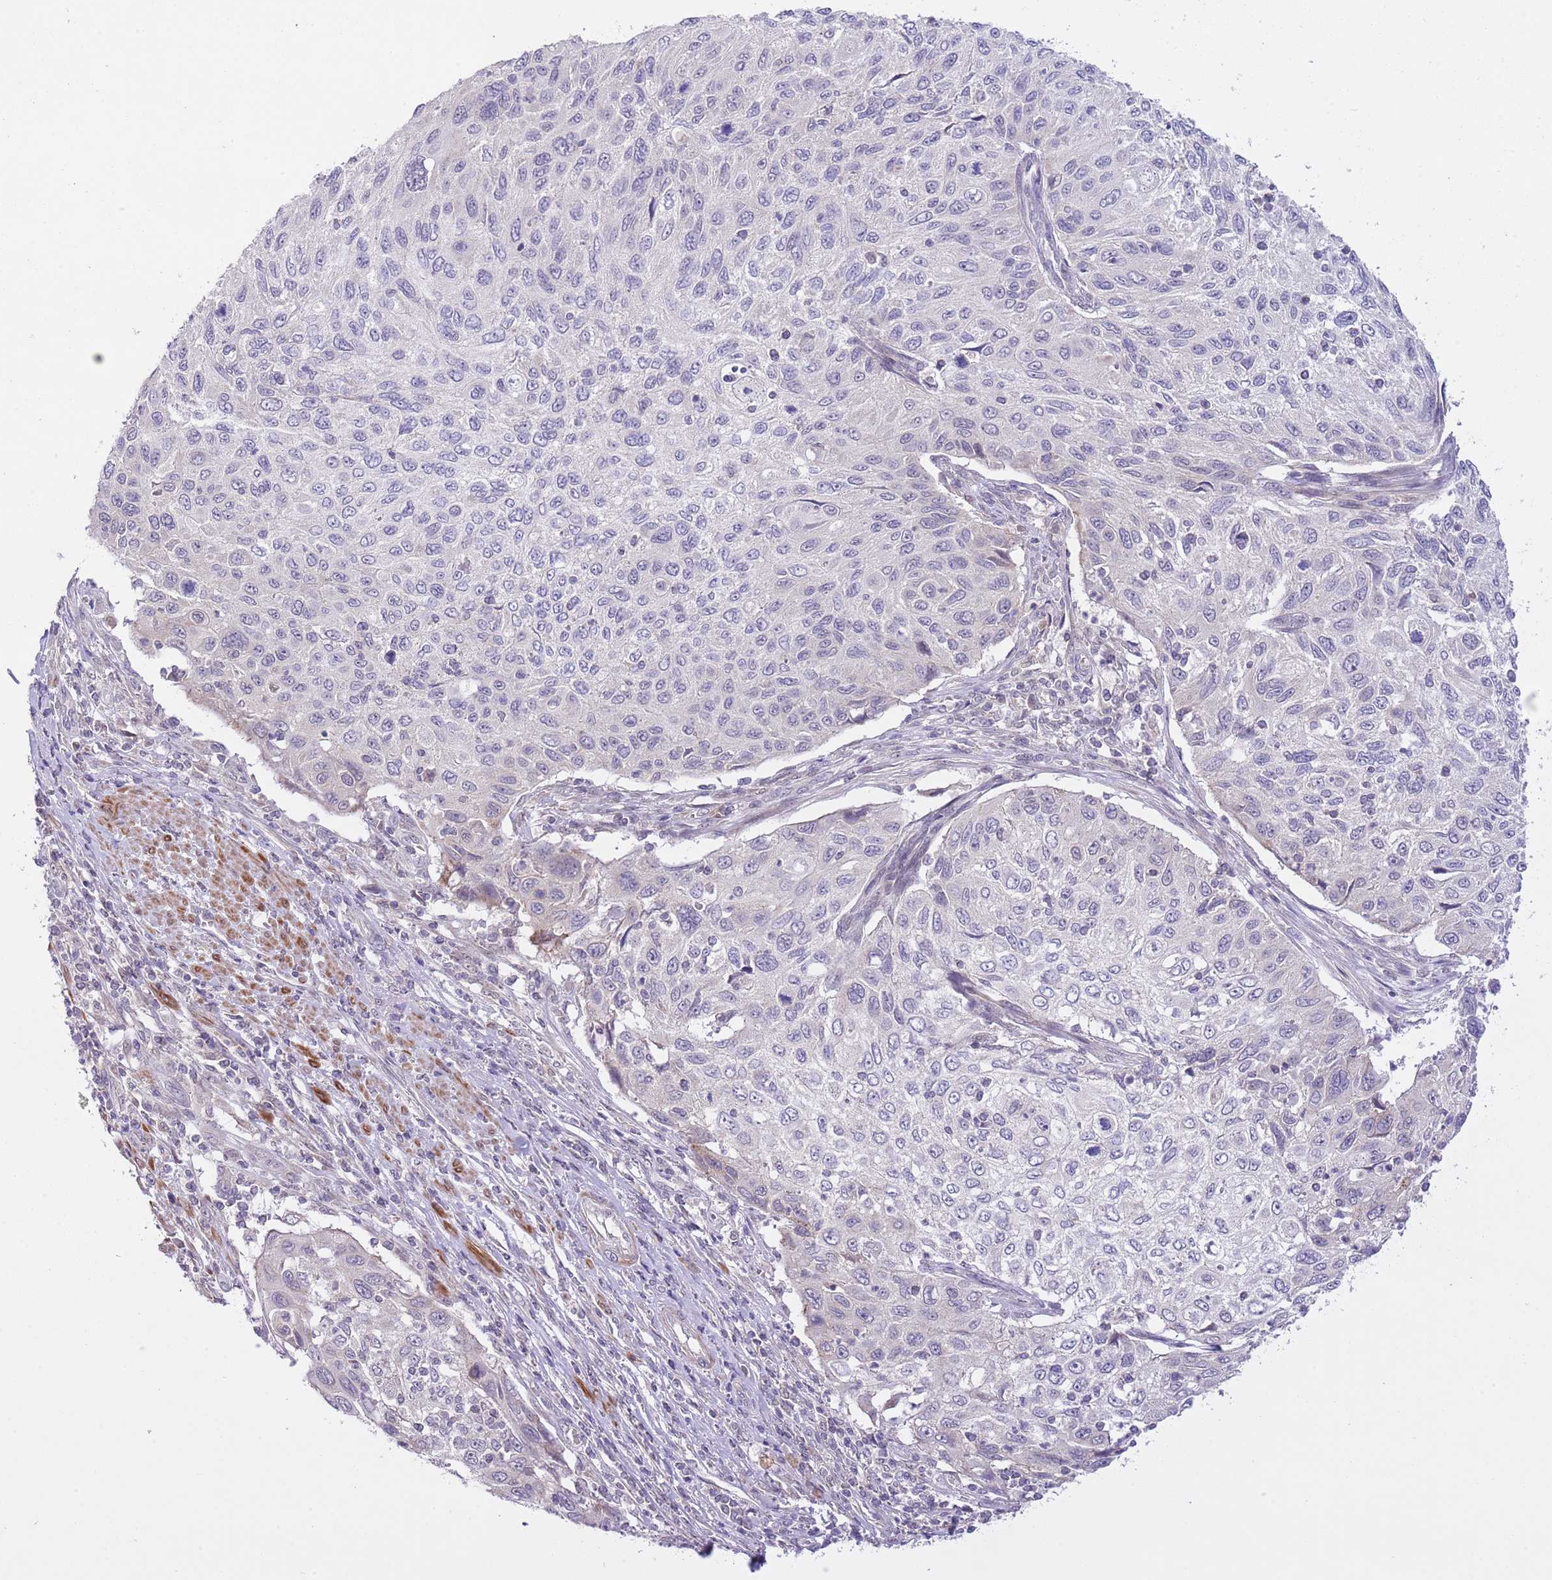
{"staining": {"intensity": "negative", "quantity": "none", "location": "none"}, "tissue": "cervical cancer", "cell_type": "Tumor cells", "image_type": "cancer", "snomed": [{"axis": "morphology", "description": "Squamous cell carcinoma, NOS"}, {"axis": "topography", "description": "Cervix"}], "caption": "Immunohistochemical staining of cervical squamous cell carcinoma shows no significant expression in tumor cells. (DAB IHC, high magnification).", "gene": "GALK2", "patient": {"sex": "female", "age": 70}}